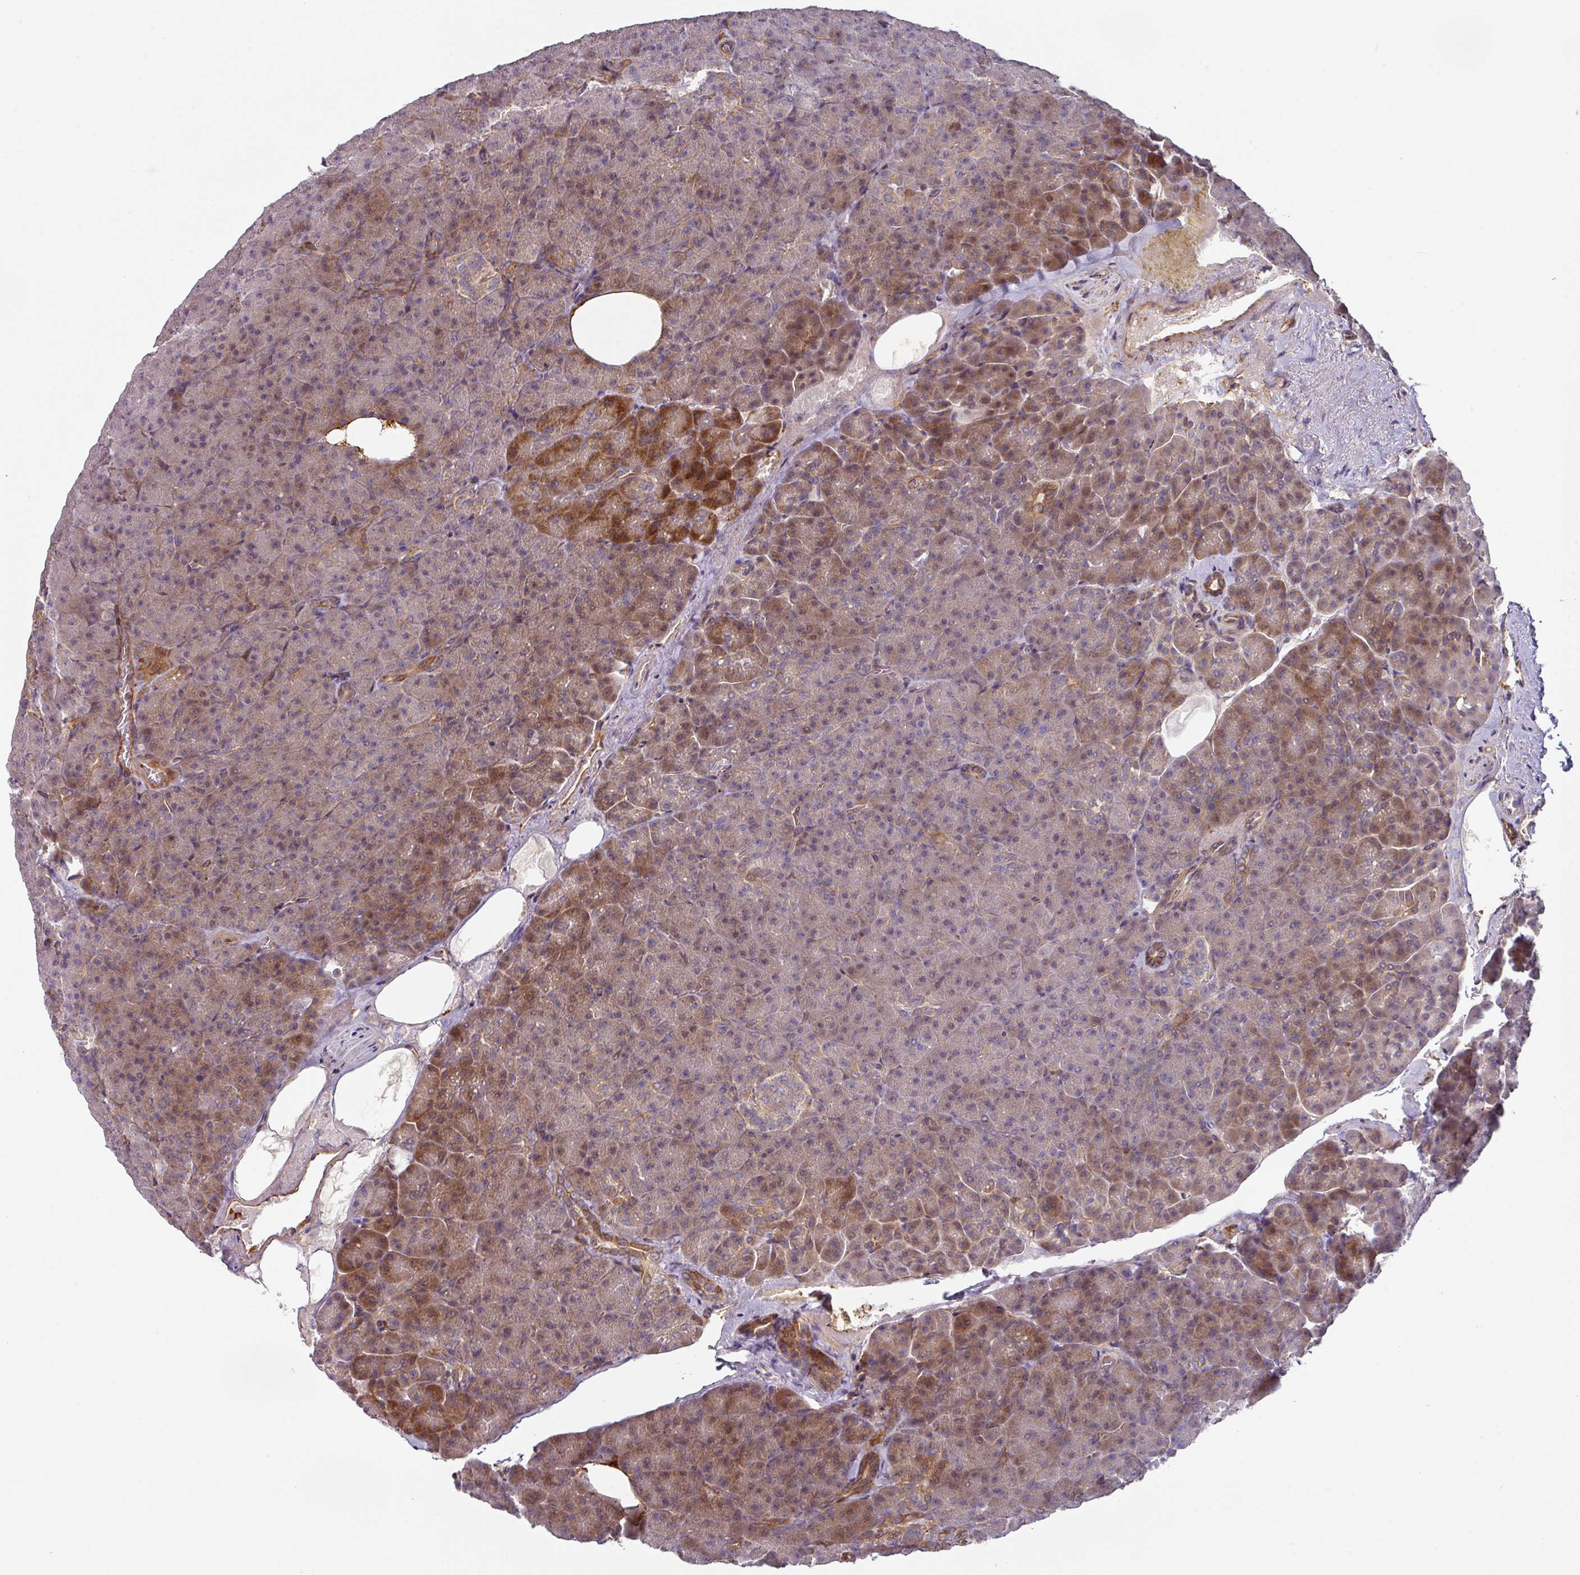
{"staining": {"intensity": "strong", "quantity": "<25%", "location": "cytoplasmic/membranous"}, "tissue": "pancreas", "cell_type": "Exocrine glandular cells", "image_type": "normal", "snomed": [{"axis": "morphology", "description": "Normal tissue, NOS"}, {"axis": "topography", "description": "Pancreas"}], "caption": "Protein expression by immunohistochemistry shows strong cytoplasmic/membranous staining in approximately <25% of exocrine glandular cells in normal pancreas.", "gene": "CASP2", "patient": {"sex": "female", "age": 74}}